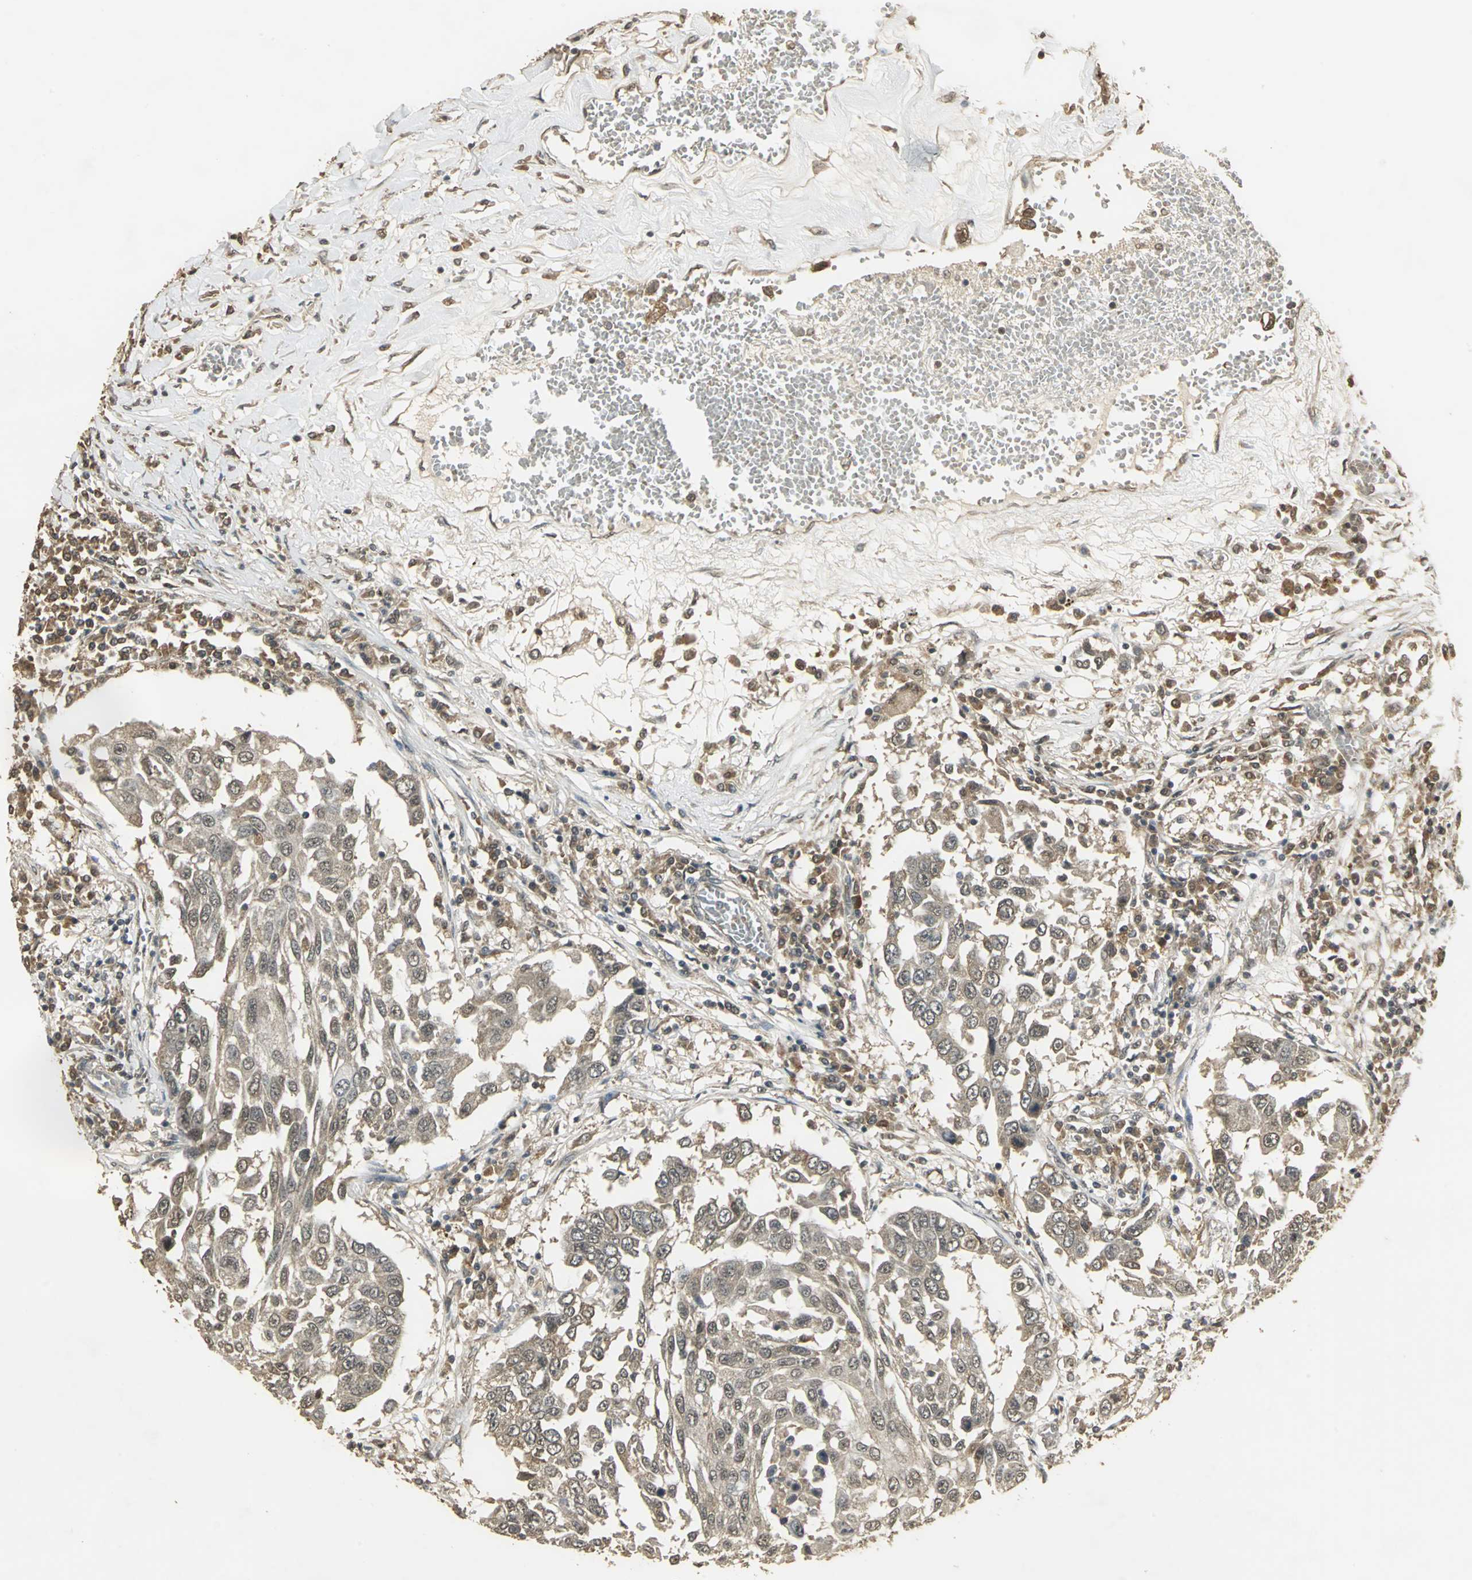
{"staining": {"intensity": "weak", "quantity": ">75%", "location": "cytoplasmic/membranous"}, "tissue": "lung cancer", "cell_type": "Tumor cells", "image_type": "cancer", "snomed": [{"axis": "morphology", "description": "Squamous cell carcinoma, NOS"}, {"axis": "topography", "description": "Lung"}], "caption": "Protein positivity by IHC reveals weak cytoplasmic/membranous positivity in about >75% of tumor cells in lung cancer (squamous cell carcinoma). (DAB (3,3'-diaminobenzidine) IHC with brightfield microscopy, high magnification).", "gene": "UCHL5", "patient": {"sex": "male", "age": 71}}